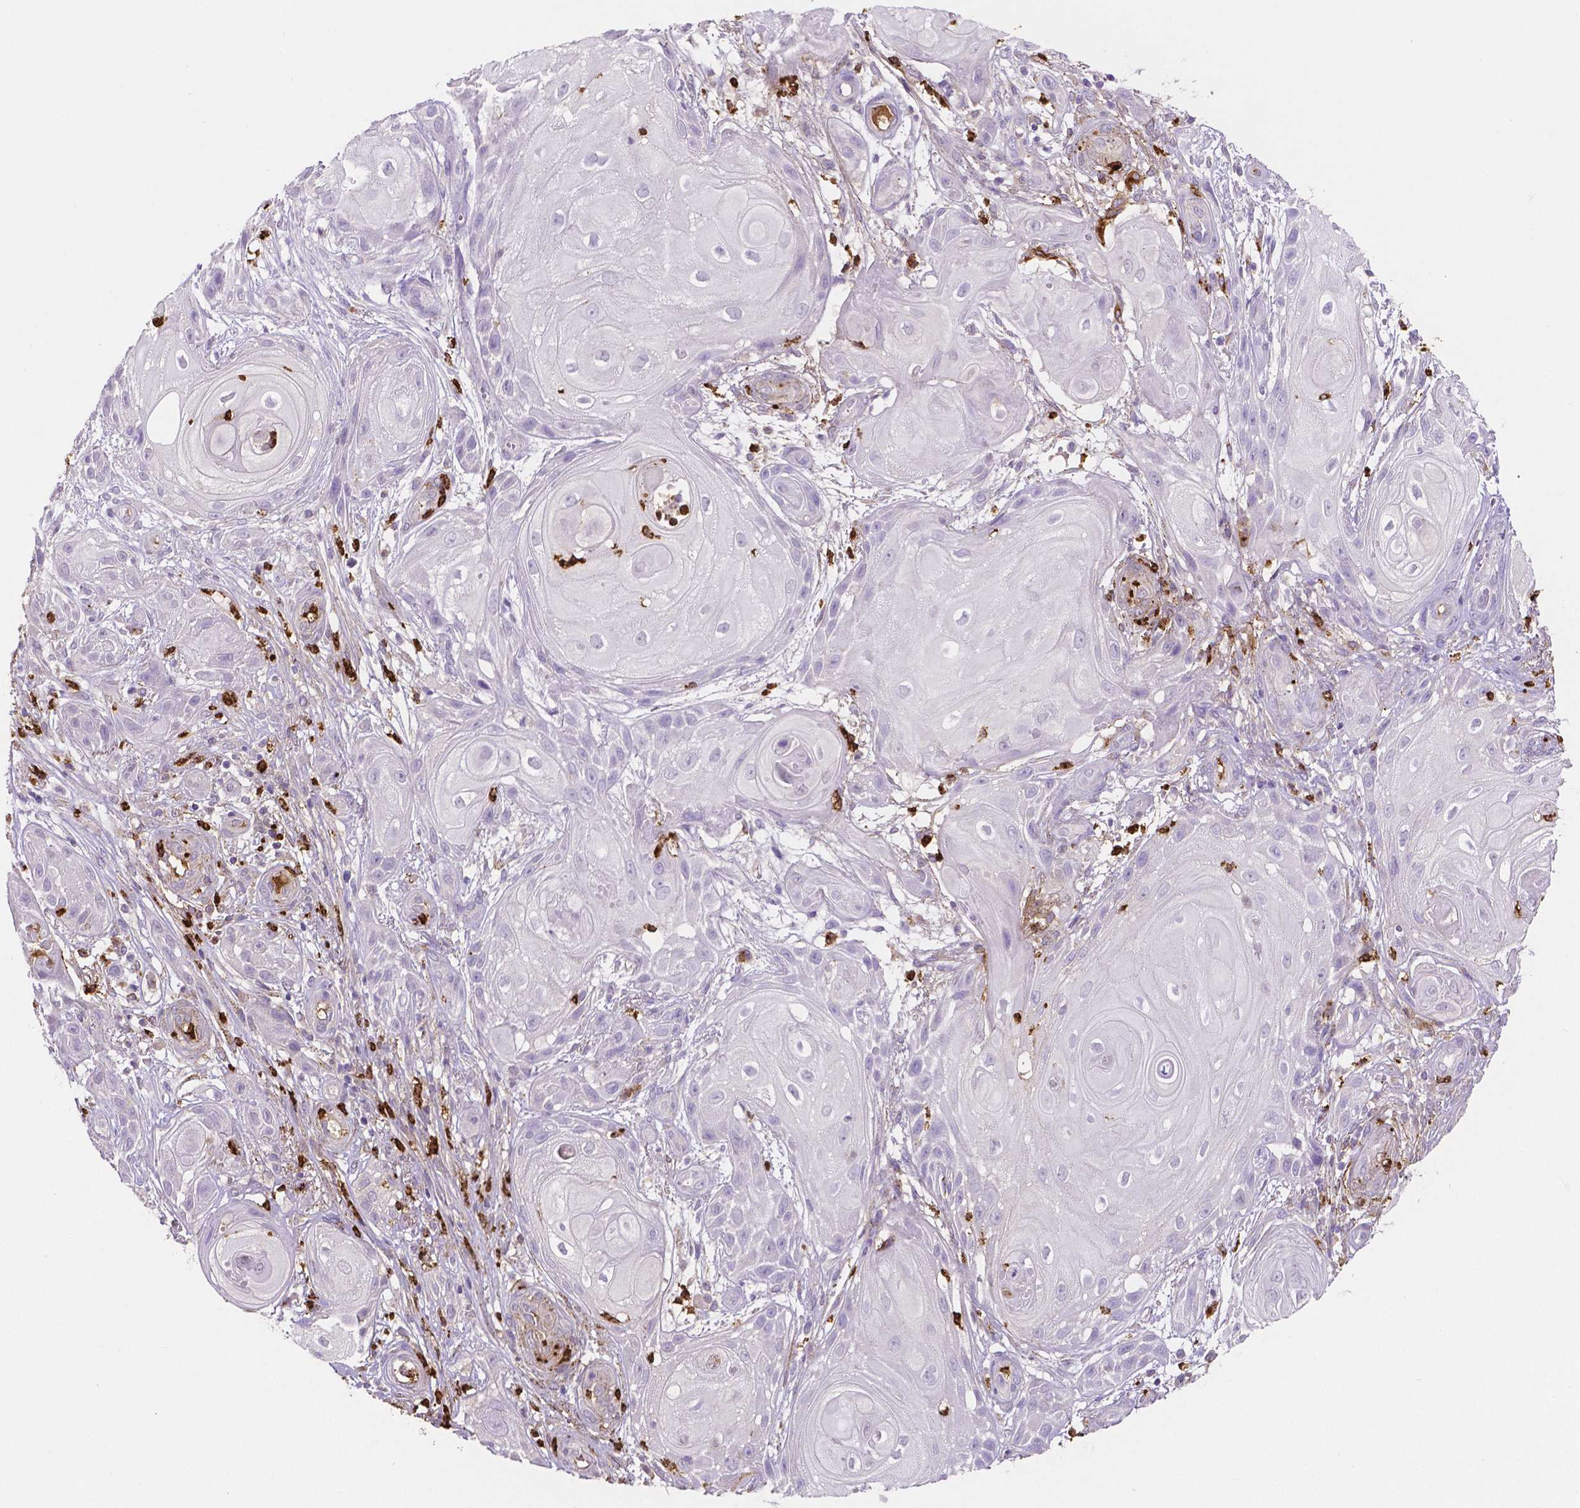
{"staining": {"intensity": "negative", "quantity": "none", "location": "none"}, "tissue": "skin cancer", "cell_type": "Tumor cells", "image_type": "cancer", "snomed": [{"axis": "morphology", "description": "Squamous cell carcinoma, NOS"}, {"axis": "topography", "description": "Skin"}], "caption": "This photomicrograph is of squamous cell carcinoma (skin) stained with immunohistochemistry (IHC) to label a protein in brown with the nuclei are counter-stained blue. There is no staining in tumor cells.", "gene": "MMP9", "patient": {"sex": "male", "age": 62}}